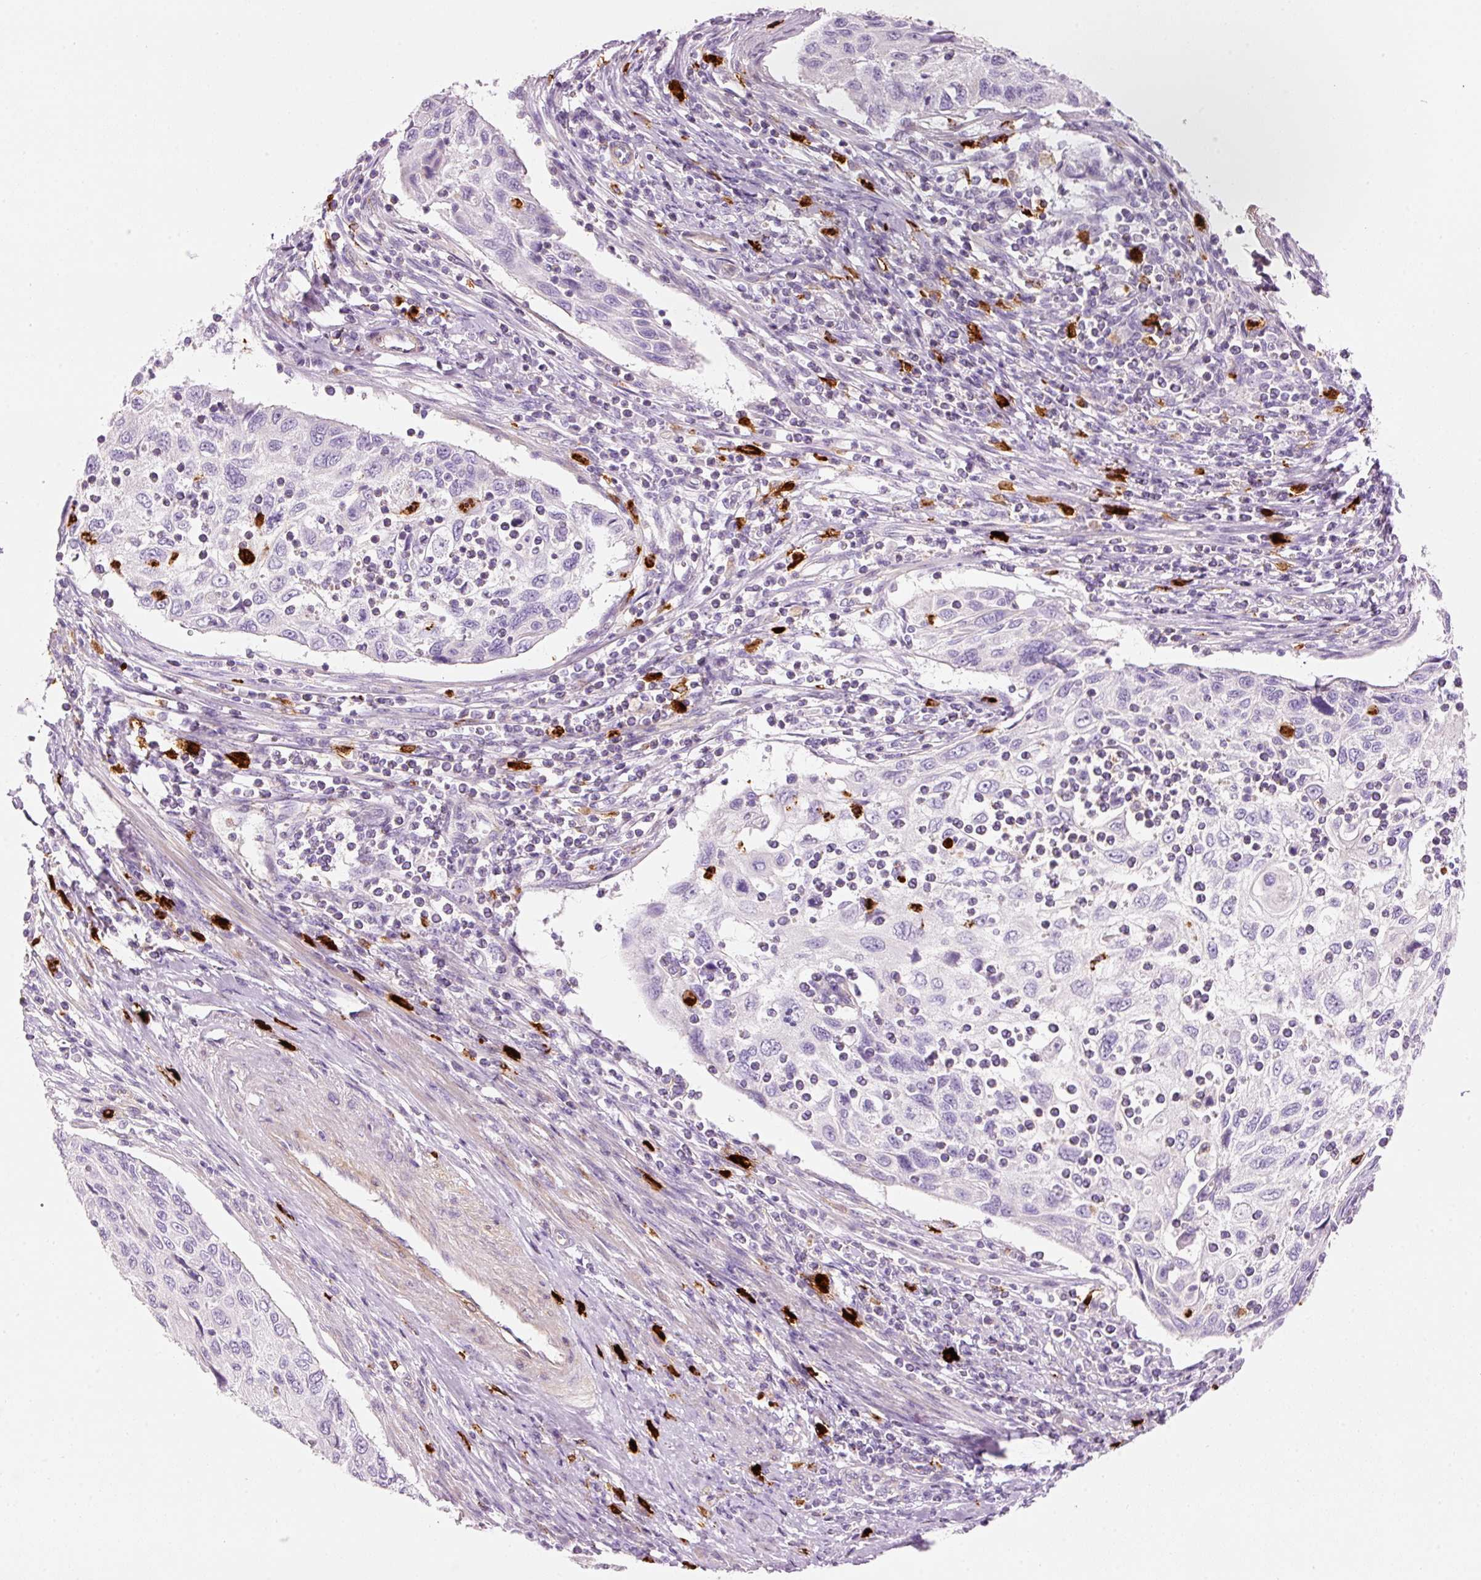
{"staining": {"intensity": "negative", "quantity": "none", "location": "none"}, "tissue": "cervical cancer", "cell_type": "Tumor cells", "image_type": "cancer", "snomed": [{"axis": "morphology", "description": "Squamous cell carcinoma, NOS"}, {"axis": "topography", "description": "Cervix"}], "caption": "Cervical cancer (squamous cell carcinoma) was stained to show a protein in brown. There is no significant expression in tumor cells.", "gene": "MAP3K3", "patient": {"sex": "female", "age": 70}}